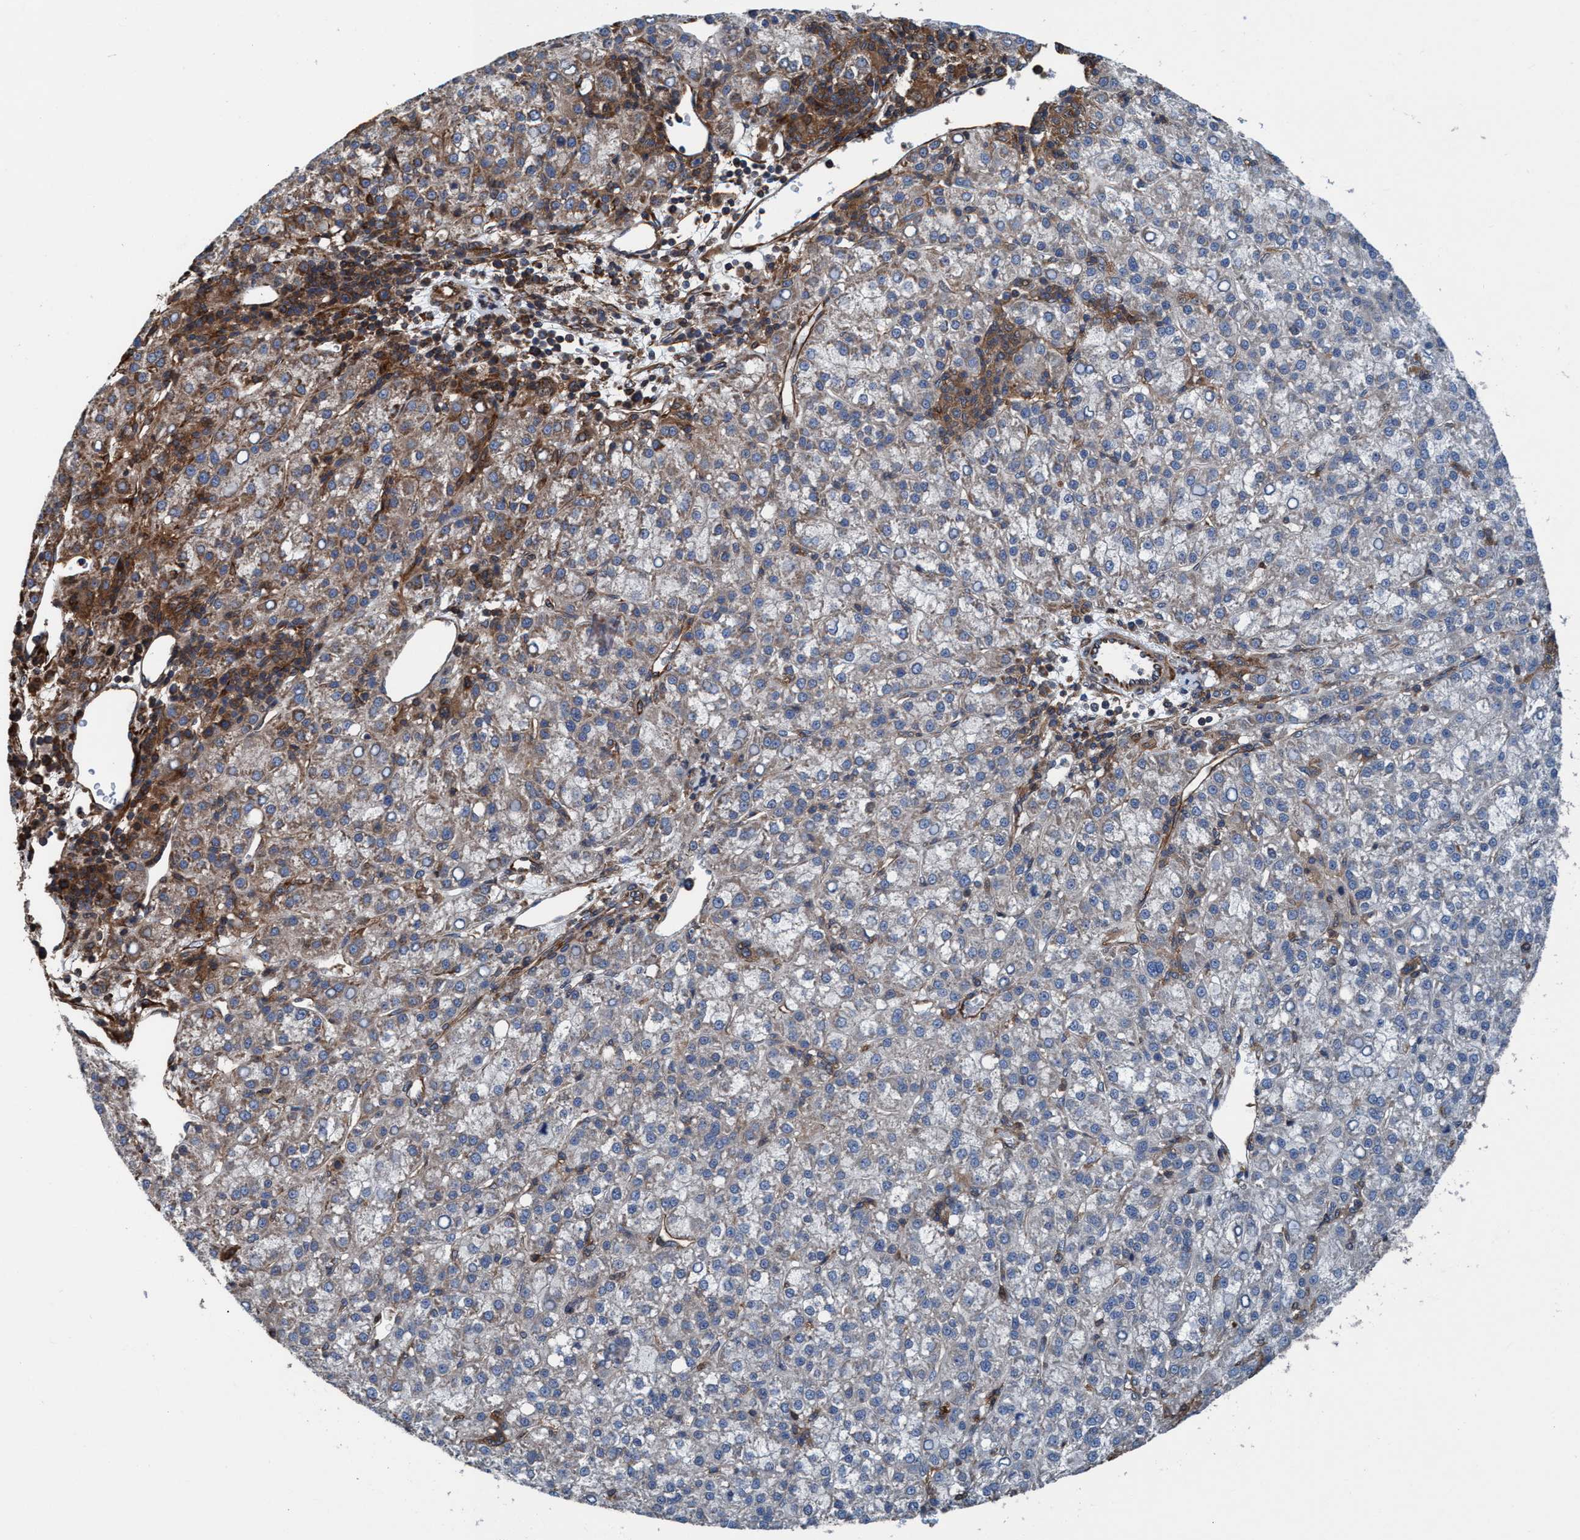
{"staining": {"intensity": "weak", "quantity": "<25%", "location": "cytoplasmic/membranous"}, "tissue": "liver cancer", "cell_type": "Tumor cells", "image_type": "cancer", "snomed": [{"axis": "morphology", "description": "Carcinoma, Hepatocellular, NOS"}, {"axis": "topography", "description": "Liver"}], "caption": "This is a image of immunohistochemistry staining of liver hepatocellular carcinoma, which shows no expression in tumor cells.", "gene": "NMT1", "patient": {"sex": "female", "age": 58}}